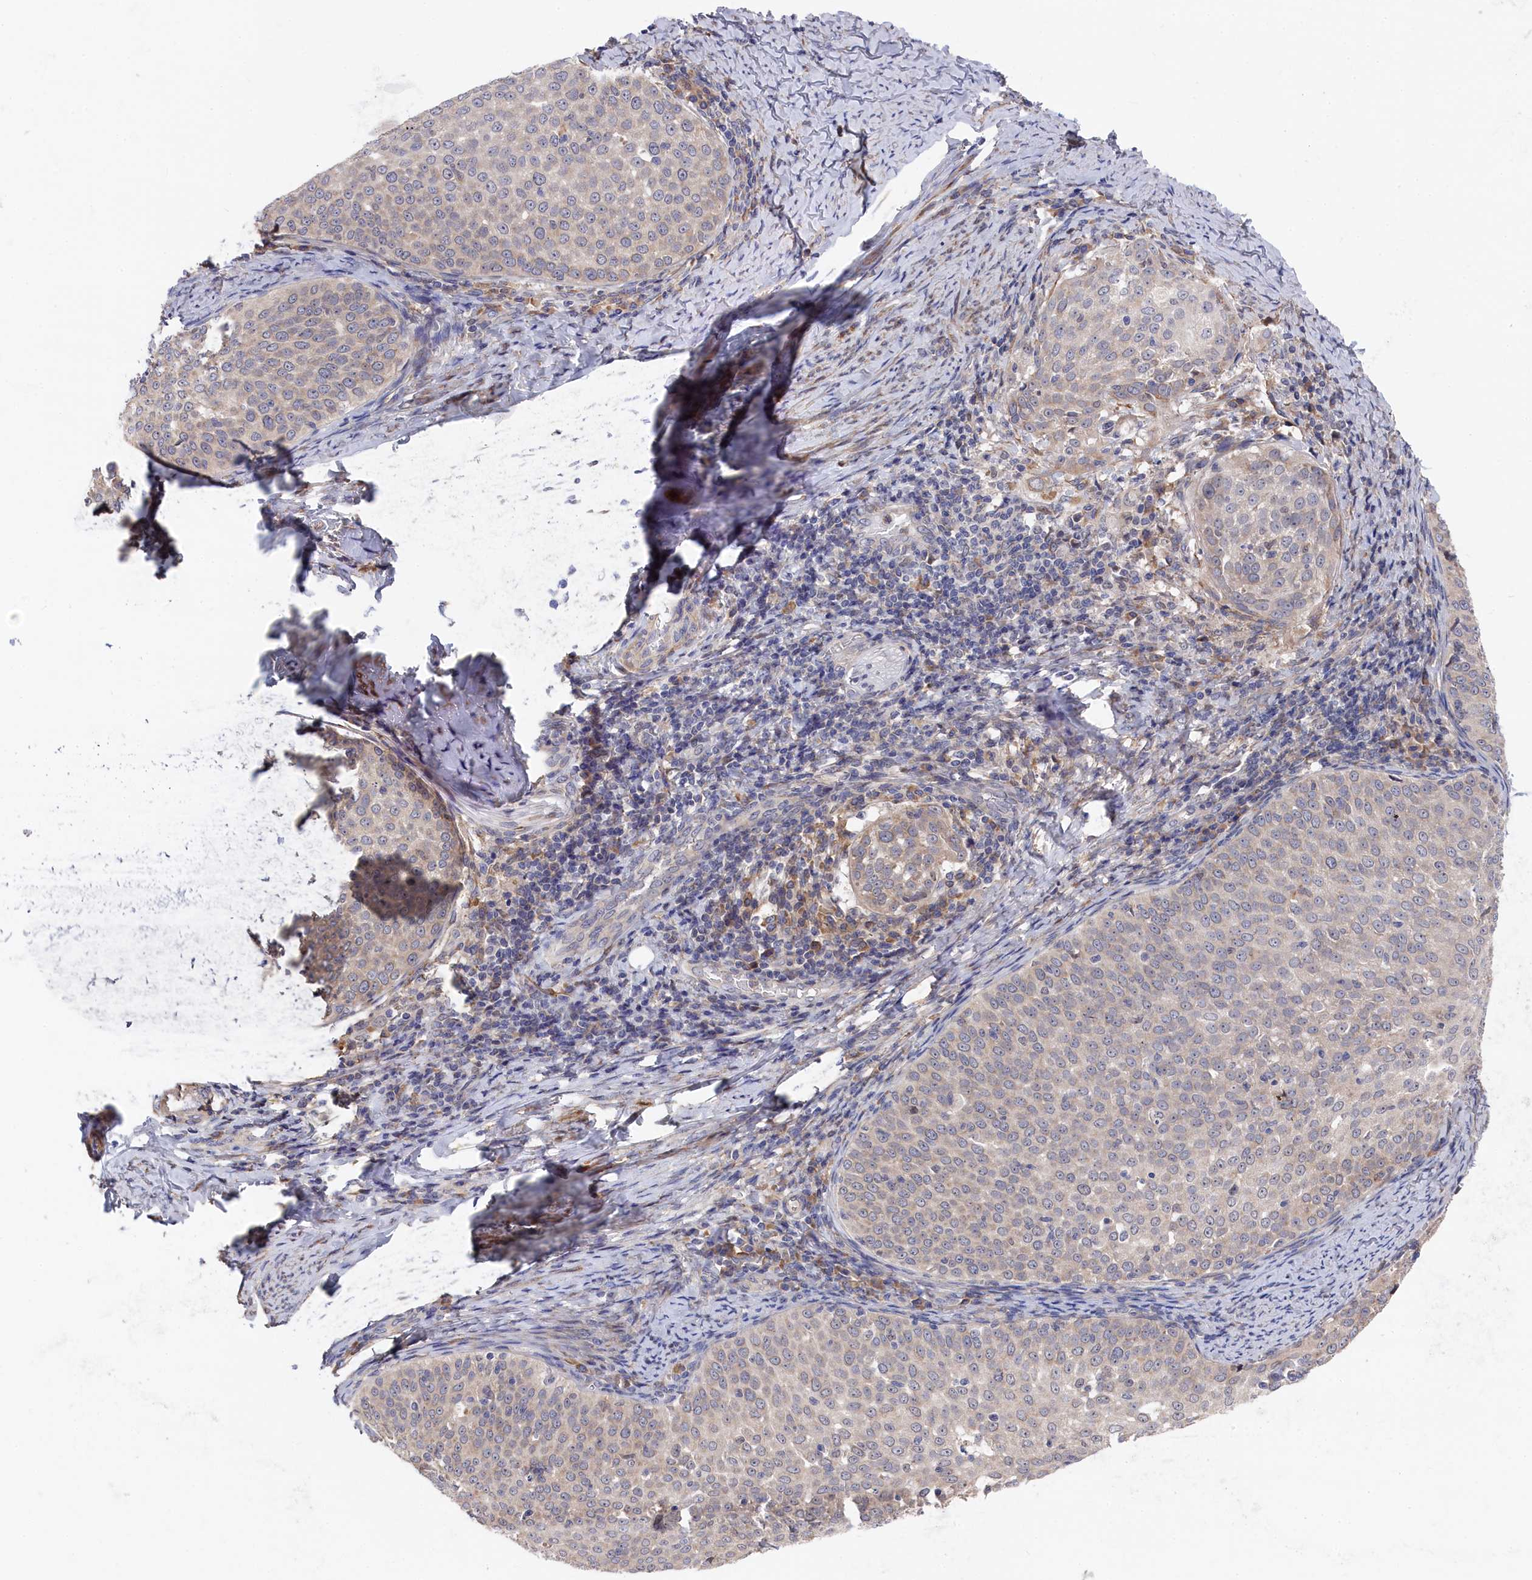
{"staining": {"intensity": "weak", "quantity": "25%-75%", "location": "cytoplasmic/membranous"}, "tissue": "cervical cancer", "cell_type": "Tumor cells", "image_type": "cancer", "snomed": [{"axis": "morphology", "description": "Squamous cell carcinoma, NOS"}, {"axis": "topography", "description": "Cervix"}], "caption": "Cervical cancer (squamous cell carcinoma) stained for a protein shows weak cytoplasmic/membranous positivity in tumor cells.", "gene": "CYB5D2", "patient": {"sex": "female", "age": 57}}